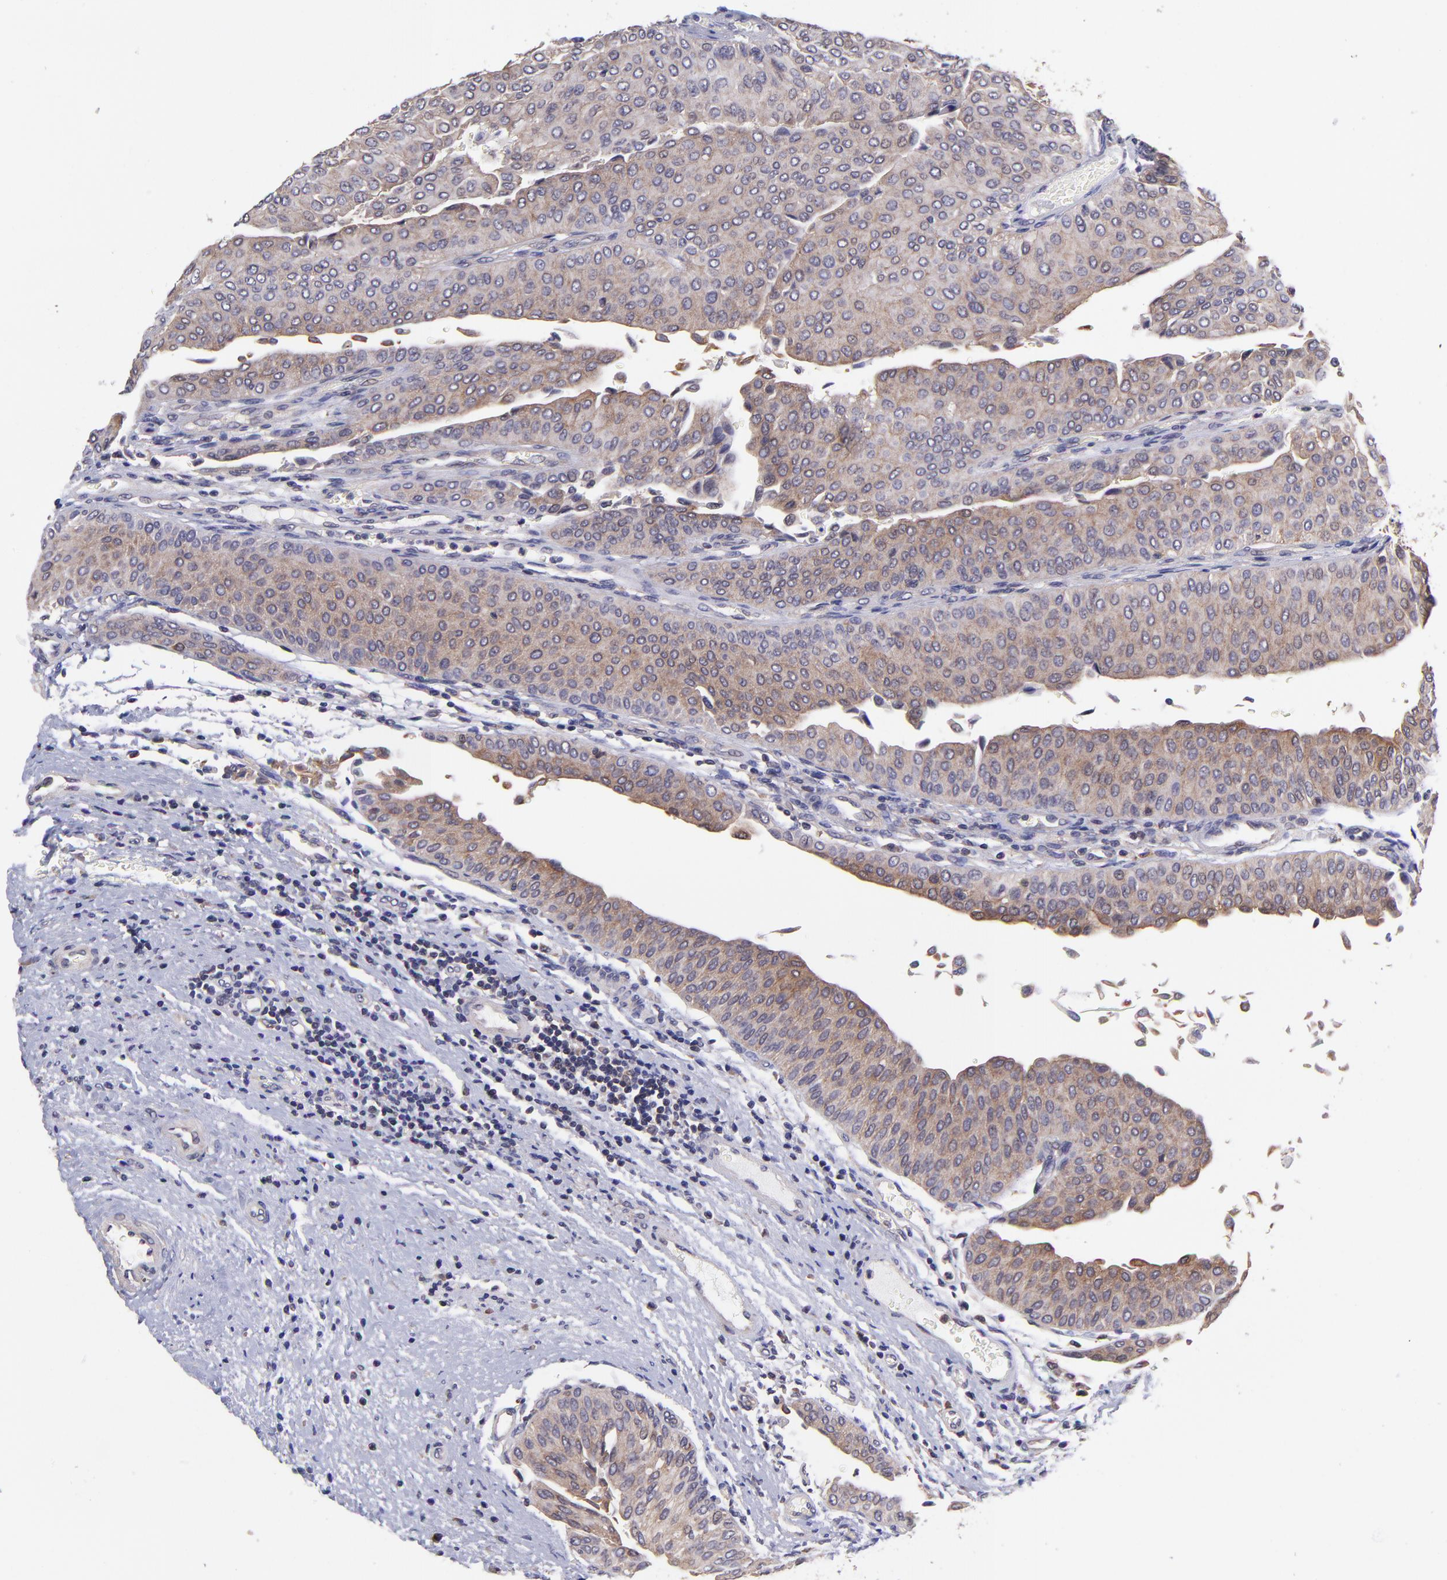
{"staining": {"intensity": "moderate", "quantity": ">75%", "location": "cytoplasmic/membranous"}, "tissue": "urothelial cancer", "cell_type": "Tumor cells", "image_type": "cancer", "snomed": [{"axis": "morphology", "description": "Urothelial carcinoma, Low grade"}, {"axis": "topography", "description": "Urinary bladder"}], "caption": "This is an image of immunohistochemistry staining of urothelial carcinoma (low-grade), which shows moderate expression in the cytoplasmic/membranous of tumor cells.", "gene": "NSF", "patient": {"sex": "male", "age": 64}}